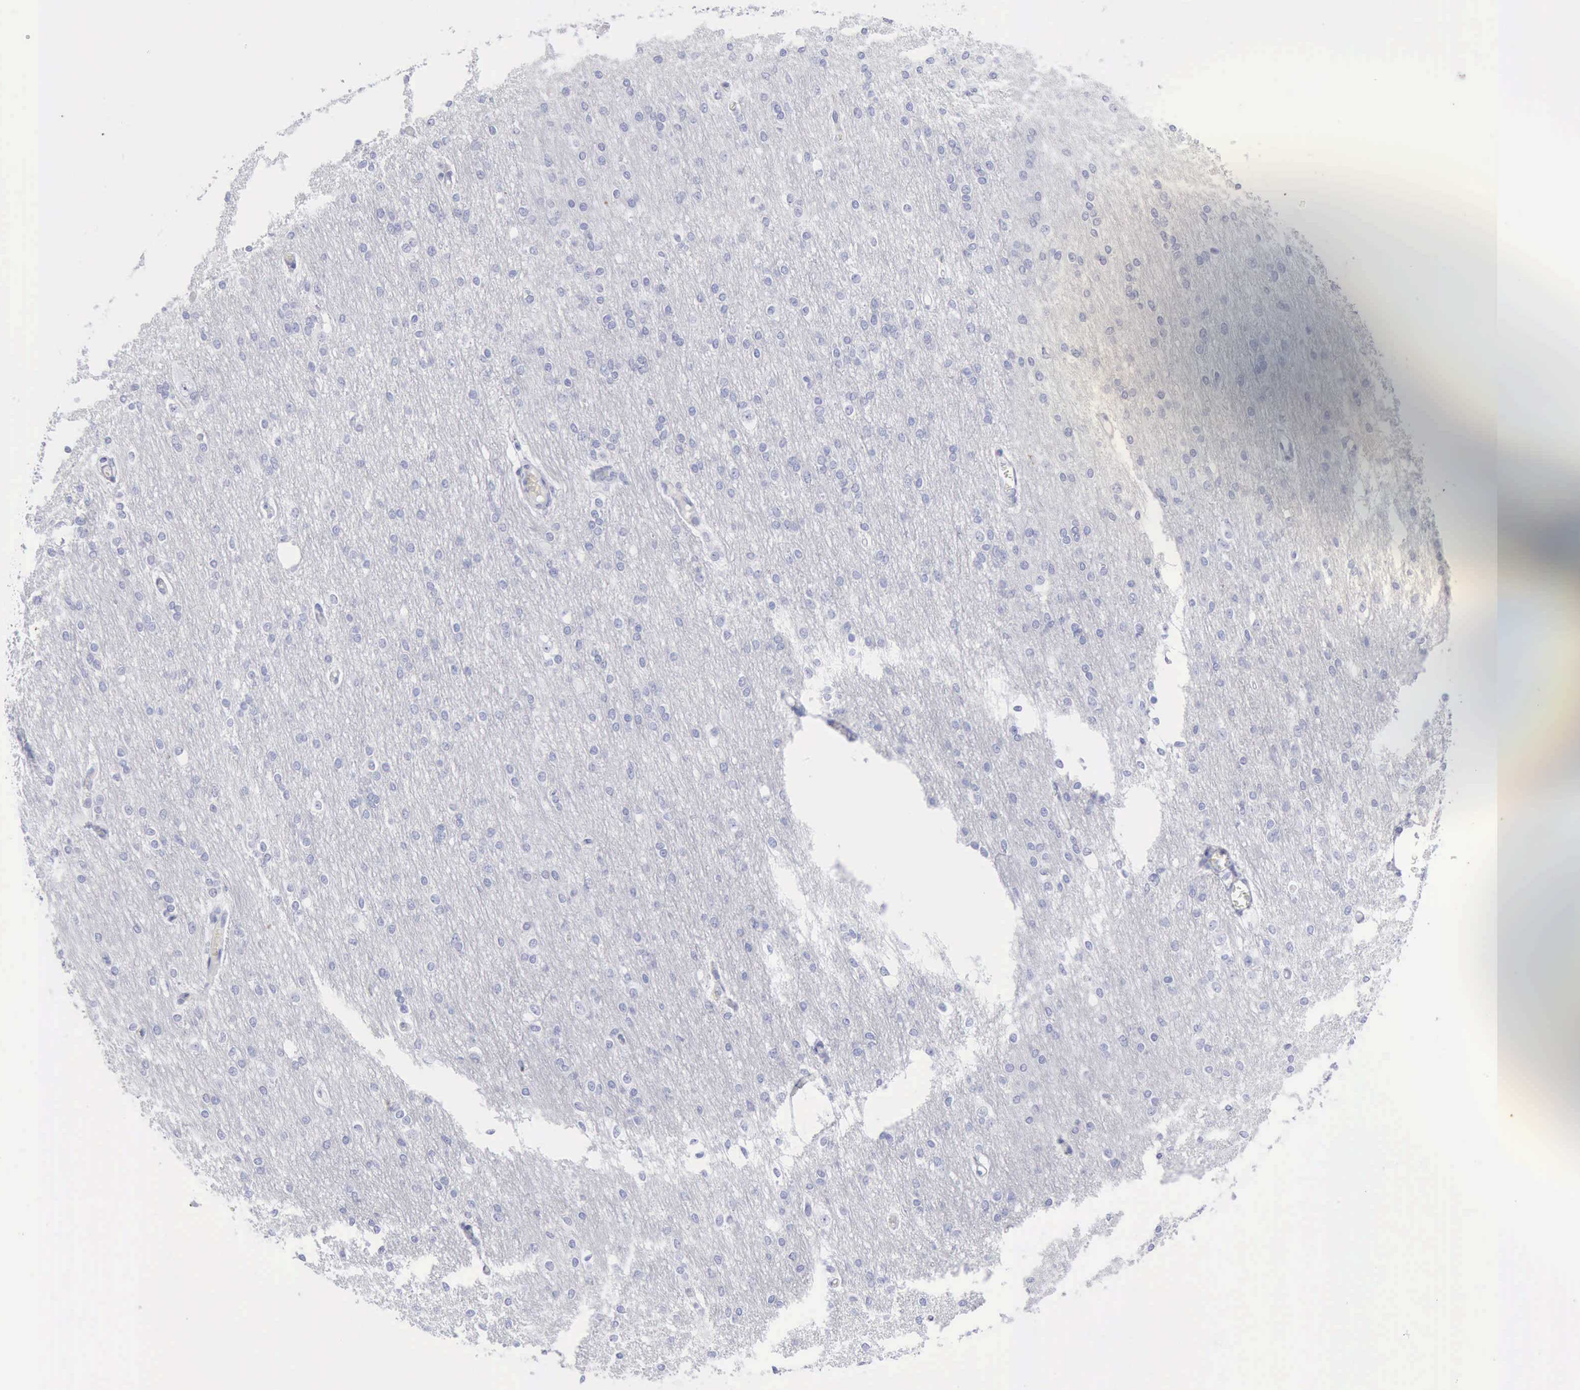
{"staining": {"intensity": "negative", "quantity": "none", "location": "none"}, "tissue": "cerebral cortex", "cell_type": "Endothelial cells", "image_type": "normal", "snomed": [{"axis": "morphology", "description": "Normal tissue, NOS"}, {"axis": "morphology", "description": "Inflammation, NOS"}, {"axis": "topography", "description": "Cerebral cortex"}], "caption": "The IHC micrograph has no significant staining in endothelial cells of cerebral cortex.", "gene": "KRT5", "patient": {"sex": "male", "age": 6}}